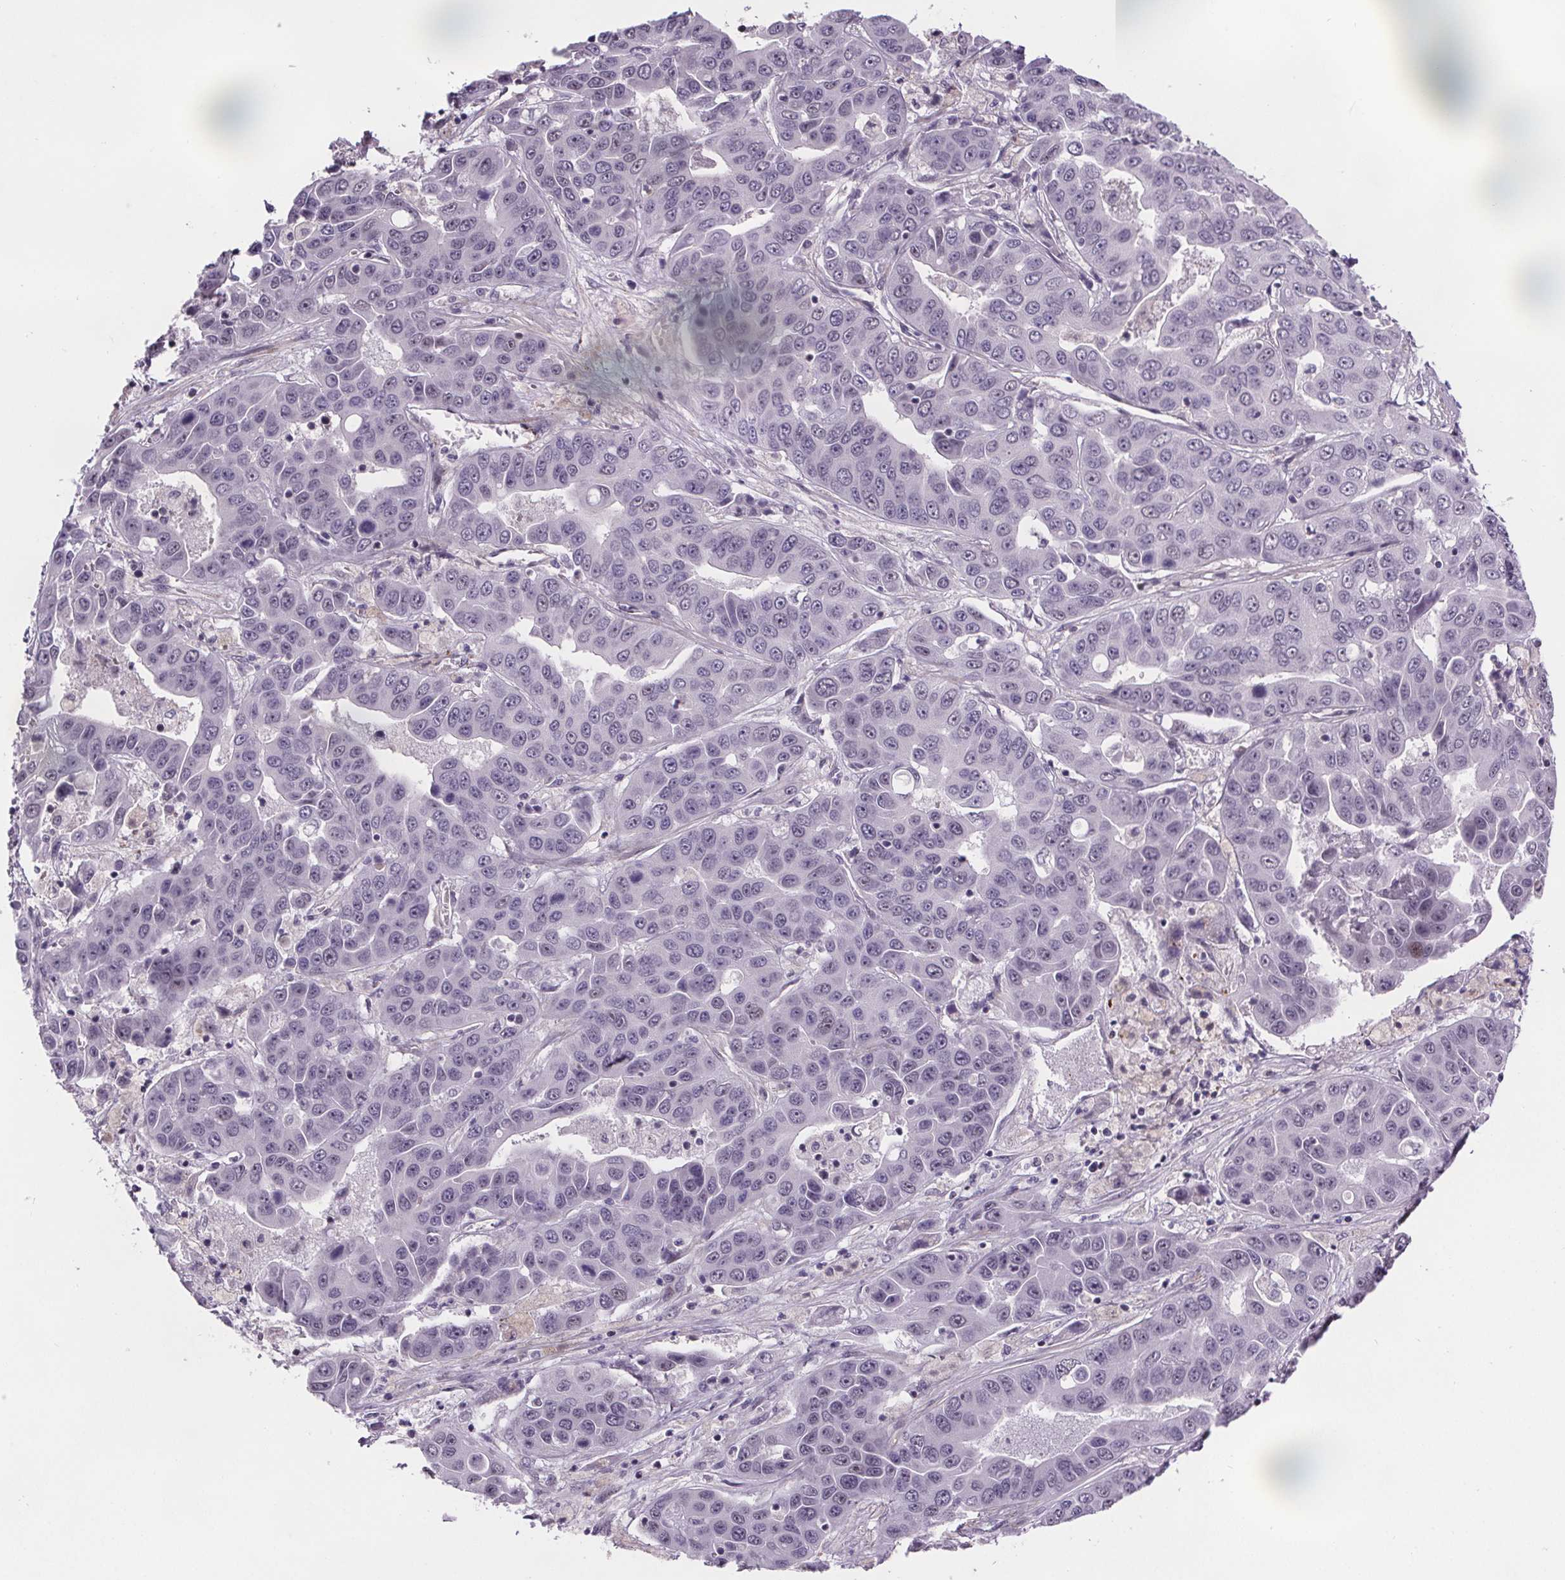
{"staining": {"intensity": "negative", "quantity": "none", "location": "none"}, "tissue": "liver cancer", "cell_type": "Tumor cells", "image_type": "cancer", "snomed": [{"axis": "morphology", "description": "Cholangiocarcinoma"}, {"axis": "topography", "description": "Liver"}], "caption": "An immunohistochemistry (IHC) image of cholangiocarcinoma (liver) is shown. There is no staining in tumor cells of cholangiocarcinoma (liver).", "gene": "TTC12", "patient": {"sex": "female", "age": 52}}